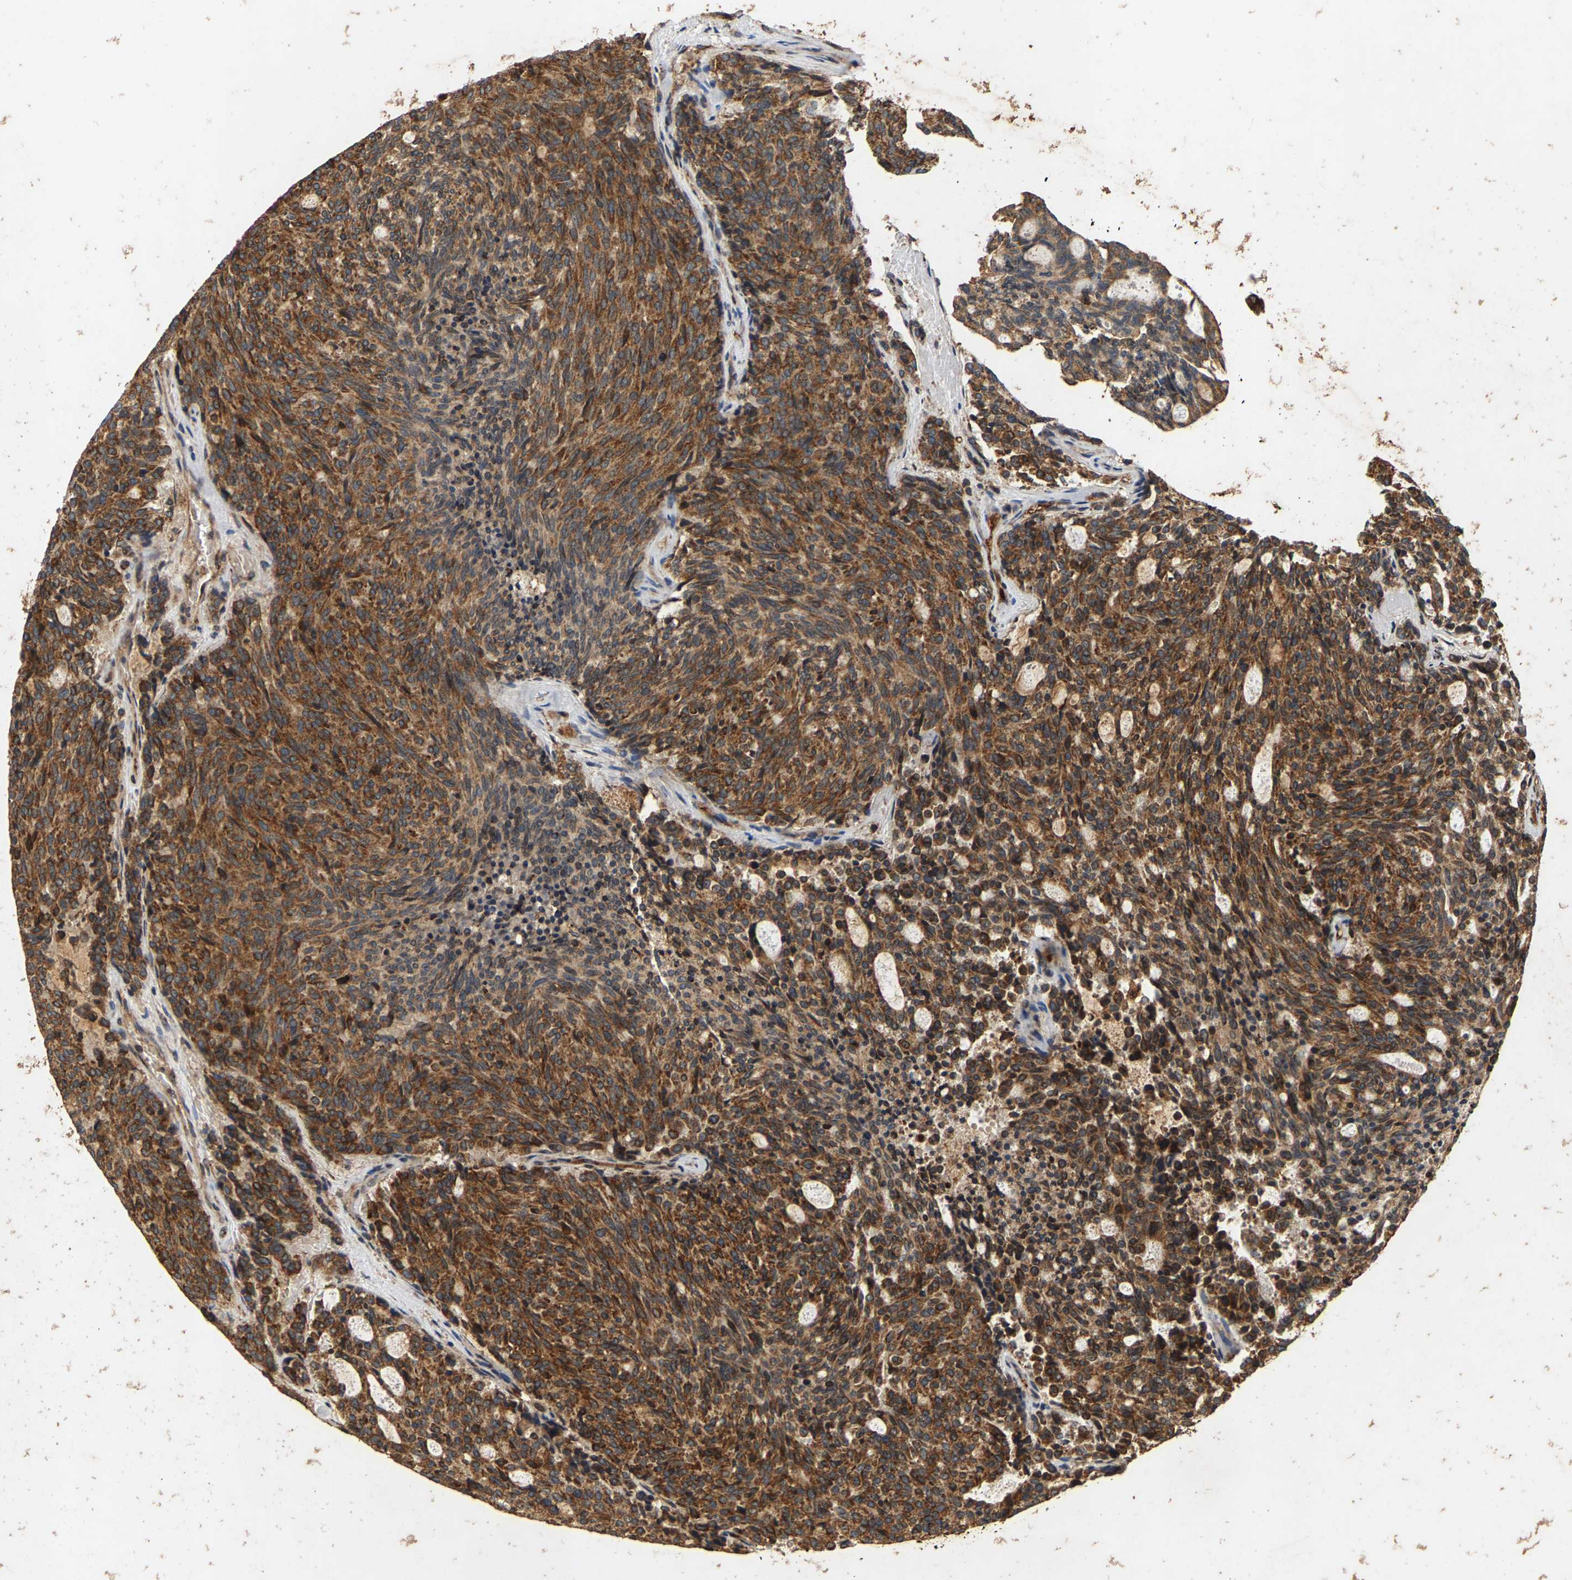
{"staining": {"intensity": "moderate", "quantity": ">75%", "location": "cytoplasmic/membranous"}, "tissue": "carcinoid", "cell_type": "Tumor cells", "image_type": "cancer", "snomed": [{"axis": "morphology", "description": "Carcinoid, malignant, NOS"}, {"axis": "topography", "description": "Pancreas"}], "caption": "Immunohistochemistry micrograph of human malignant carcinoid stained for a protein (brown), which reveals medium levels of moderate cytoplasmic/membranous positivity in about >75% of tumor cells.", "gene": "CIDEC", "patient": {"sex": "female", "age": 54}}